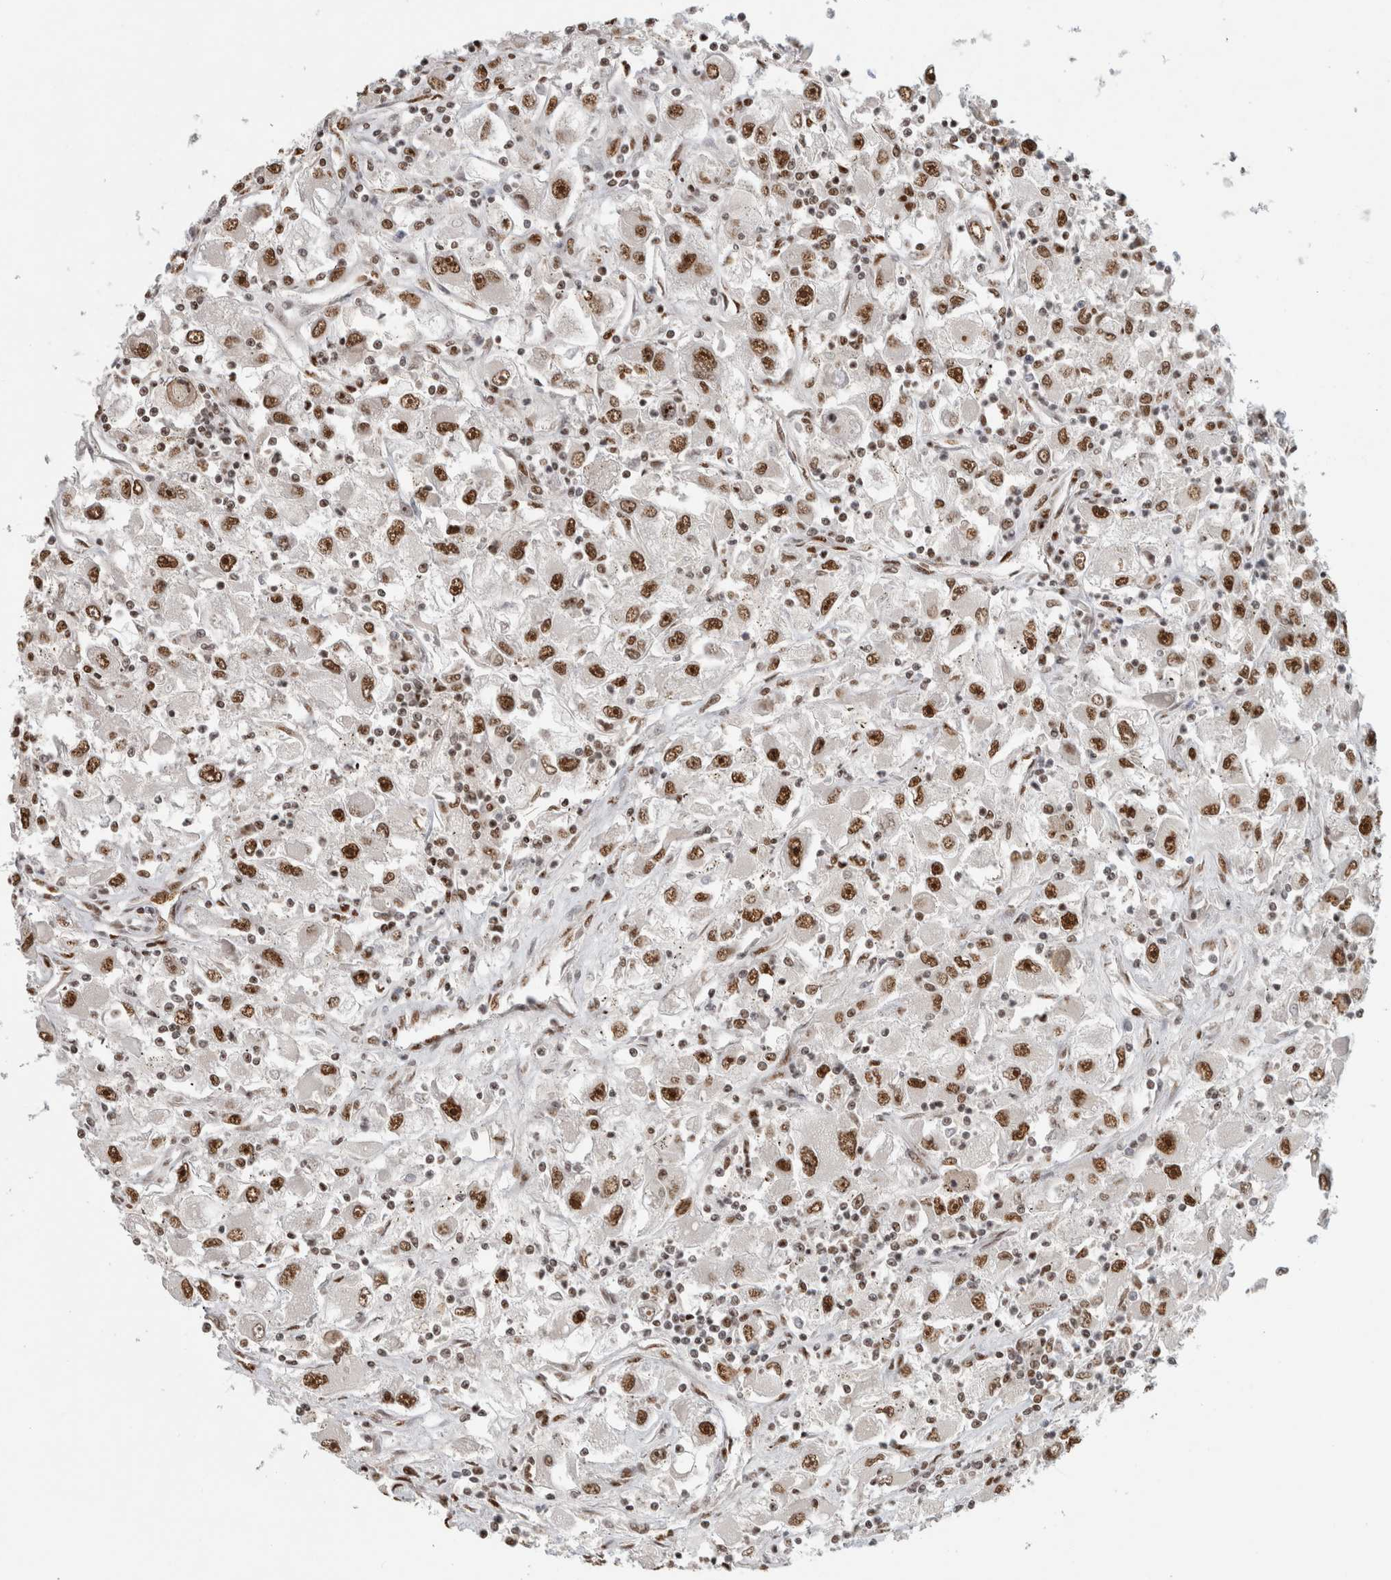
{"staining": {"intensity": "strong", "quantity": ">75%", "location": "nuclear"}, "tissue": "renal cancer", "cell_type": "Tumor cells", "image_type": "cancer", "snomed": [{"axis": "morphology", "description": "Adenocarcinoma, NOS"}, {"axis": "topography", "description": "Kidney"}], "caption": "Human renal adenocarcinoma stained with a protein marker displays strong staining in tumor cells.", "gene": "EBNA1BP2", "patient": {"sex": "female", "age": 52}}